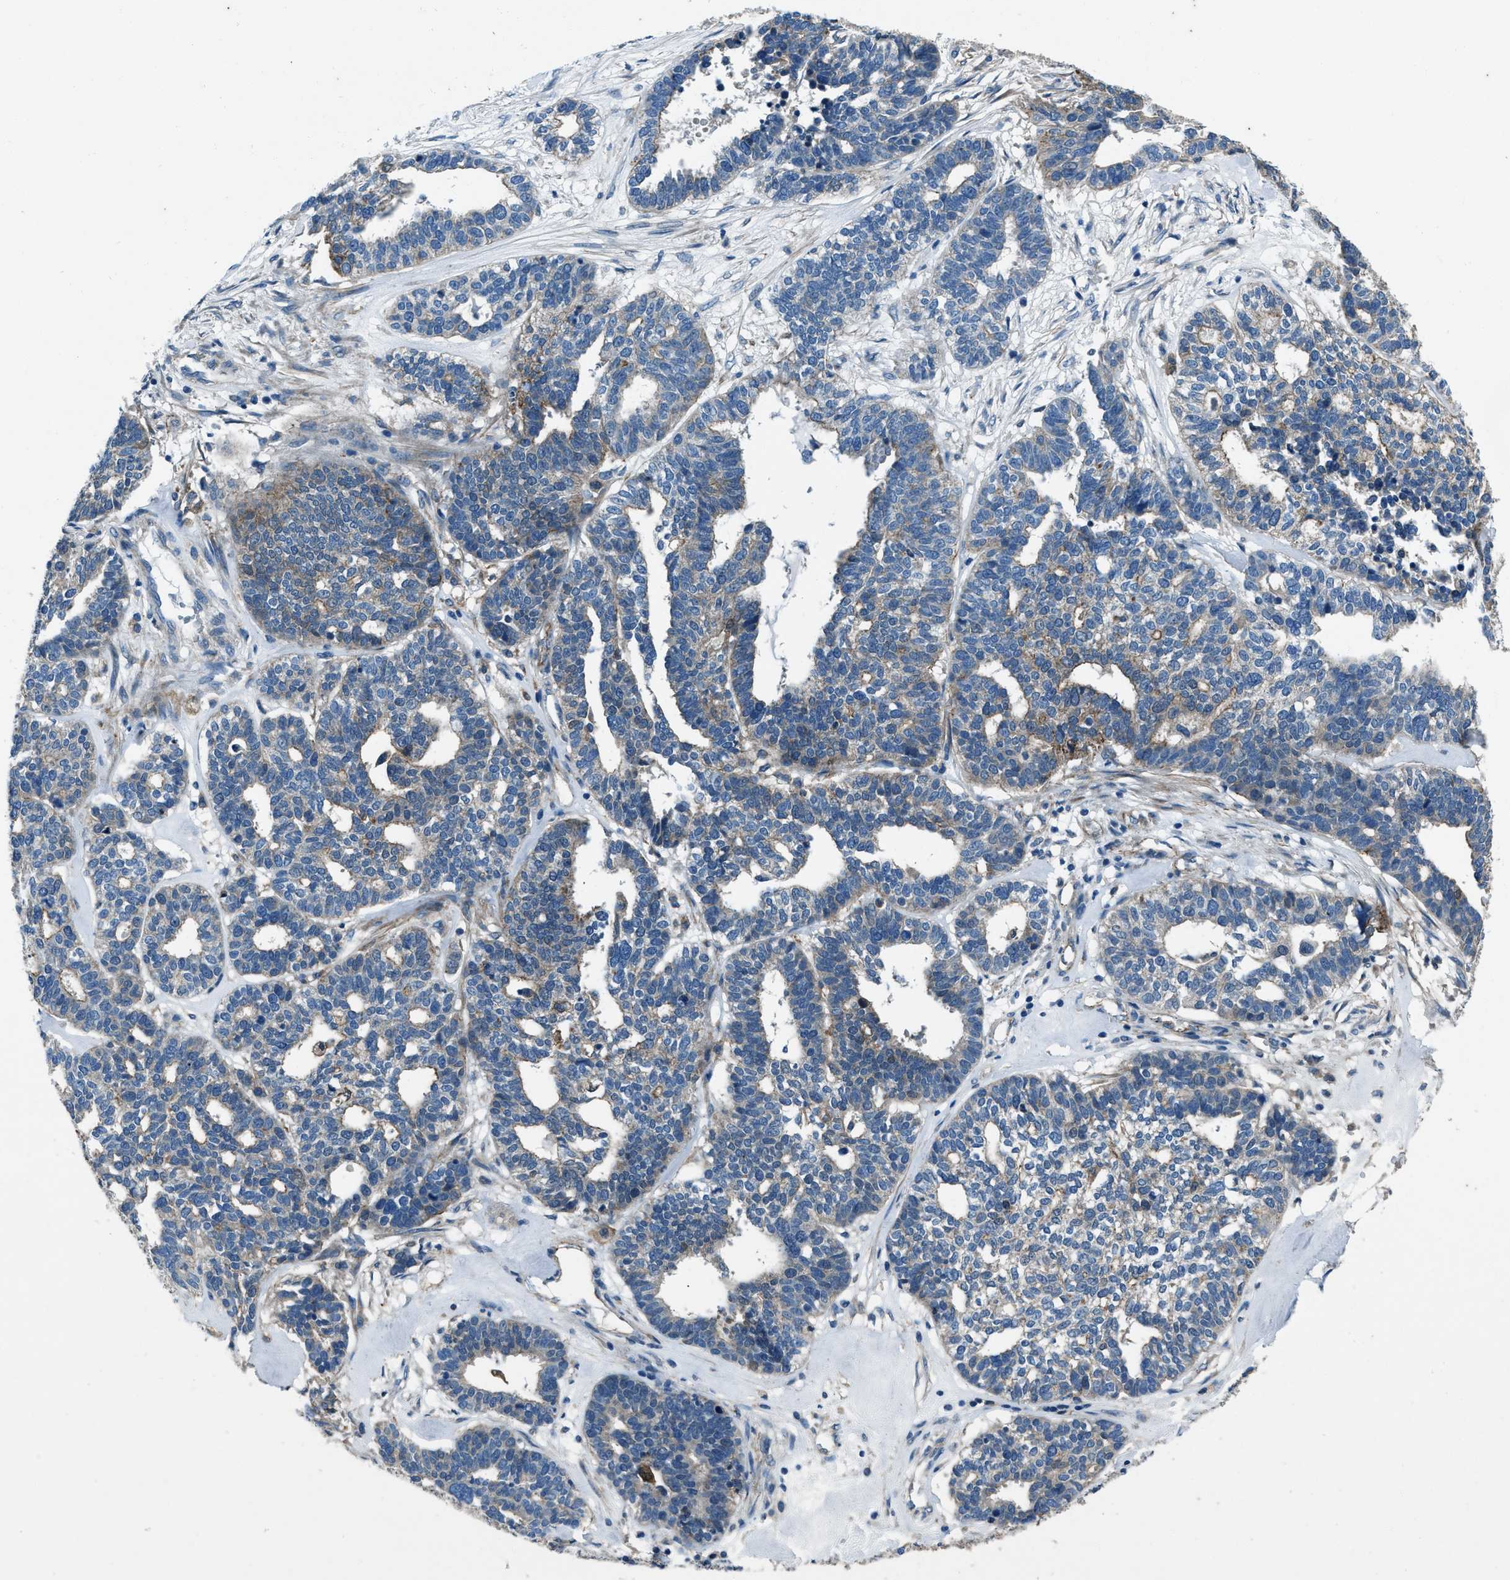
{"staining": {"intensity": "moderate", "quantity": "<25%", "location": "cytoplasmic/membranous"}, "tissue": "ovarian cancer", "cell_type": "Tumor cells", "image_type": "cancer", "snomed": [{"axis": "morphology", "description": "Cystadenocarcinoma, serous, NOS"}, {"axis": "topography", "description": "Ovary"}], "caption": "The photomicrograph demonstrates staining of ovarian serous cystadenocarcinoma, revealing moderate cytoplasmic/membranous protein expression (brown color) within tumor cells.", "gene": "SVIL", "patient": {"sex": "female", "age": 59}}